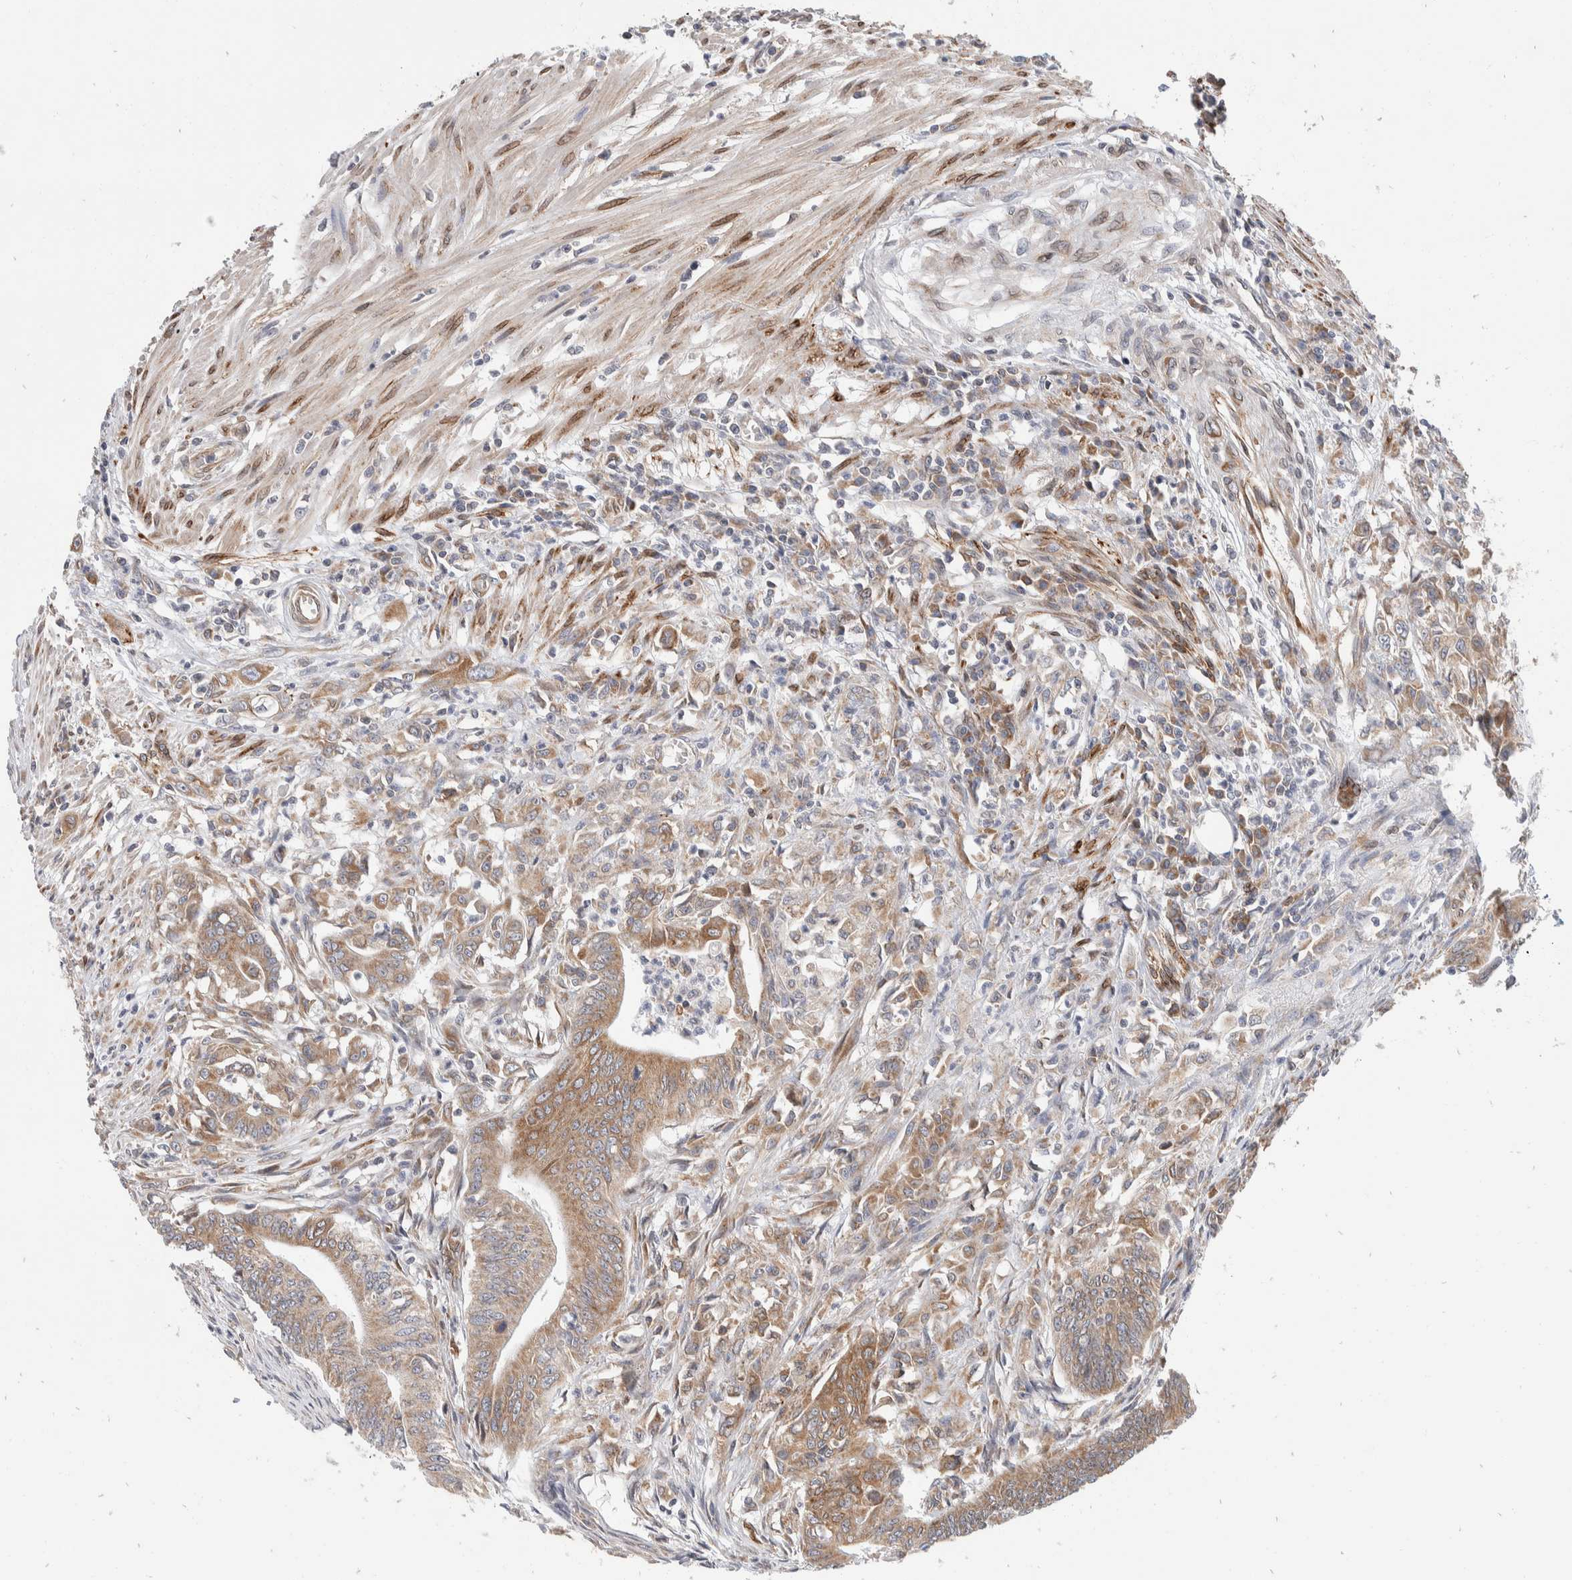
{"staining": {"intensity": "moderate", "quantity": ">75%", "location": "cytoplasmic/membranous"}, "tissue": "colorectal cancer", "cell_type": "Tumor cells", "image_type": "cancer", "snomed": [{"axis": "morphology", "description": "Adenoma, NOS"}, {"axis": "morphology", "description": "Adenocarcinoma, NOS"}, {"axis": "topography", "description": "Colon"}], "caption": "Moderate cytoplasmic/membranous protein positivity is present in approximately >75% of tumor cells in colorectal adenocarcinoma. (brown staining indicates protein expression, while blue staining denotes nuclei).", "gene": "TMEM245", "patient": {"sex": "male", "age": 79}}